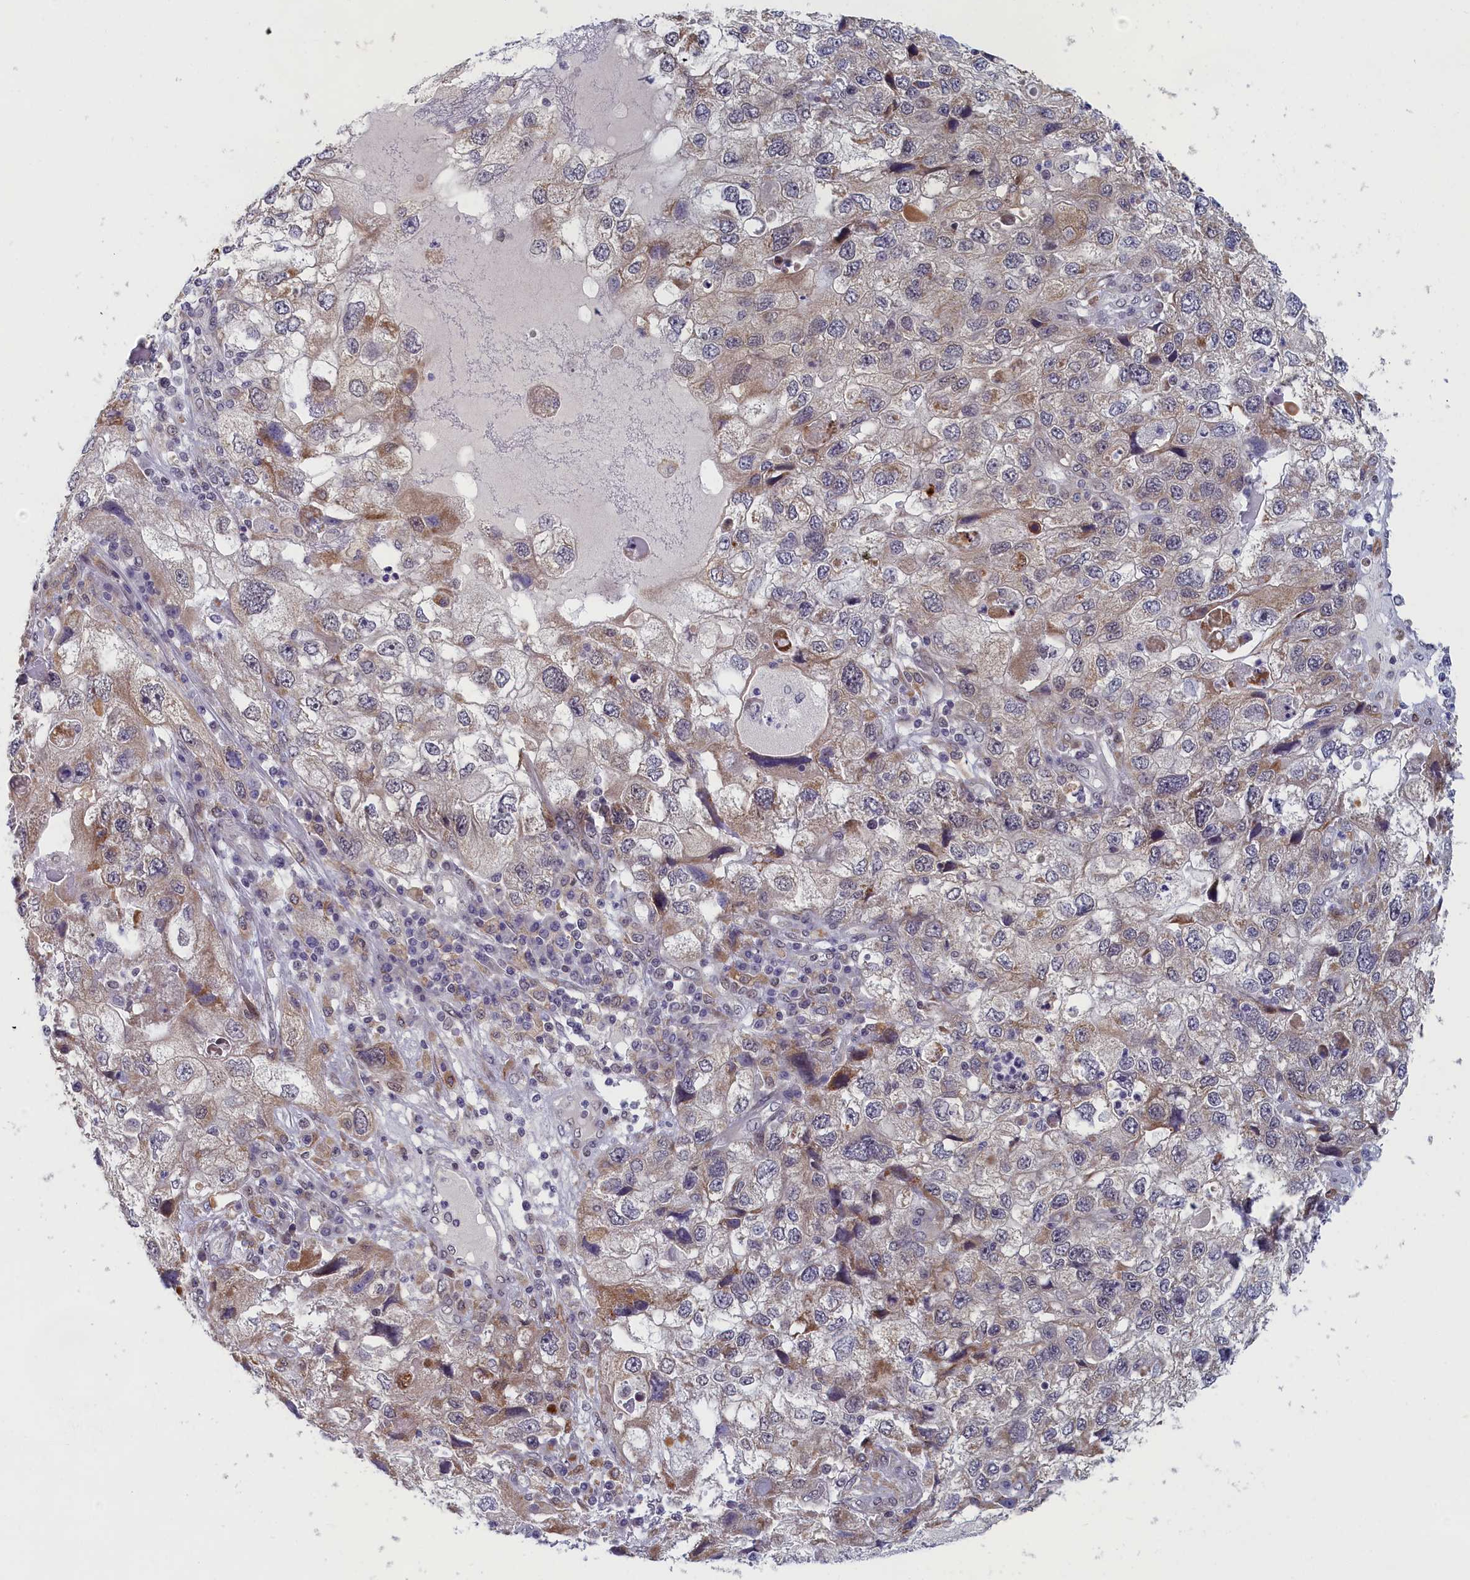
{"staining": {"intensity": "weak", "quantity": "<25%", "location": "cytoplasmic/membranous"}, "tissue": "endometrial cancer", "cell_type": "Tumor cells", "image_type": "cancer", "snomed": [{"axis": "morphology", "description": "Adenocarcinoma, NOS"}, {"axis": "topography", "description": "Endometrium"}], "caption": "Immunohistochemistry photomicrograph of neoplastic tissue: human endometrial cancer (adenocarcinoma) stained with DAB exhibits no significant protein staining in tumor cells. Nuclei are stained in blue.", "gene": "DNAJC17", "patient": {"sex": "female", "age": 49}}